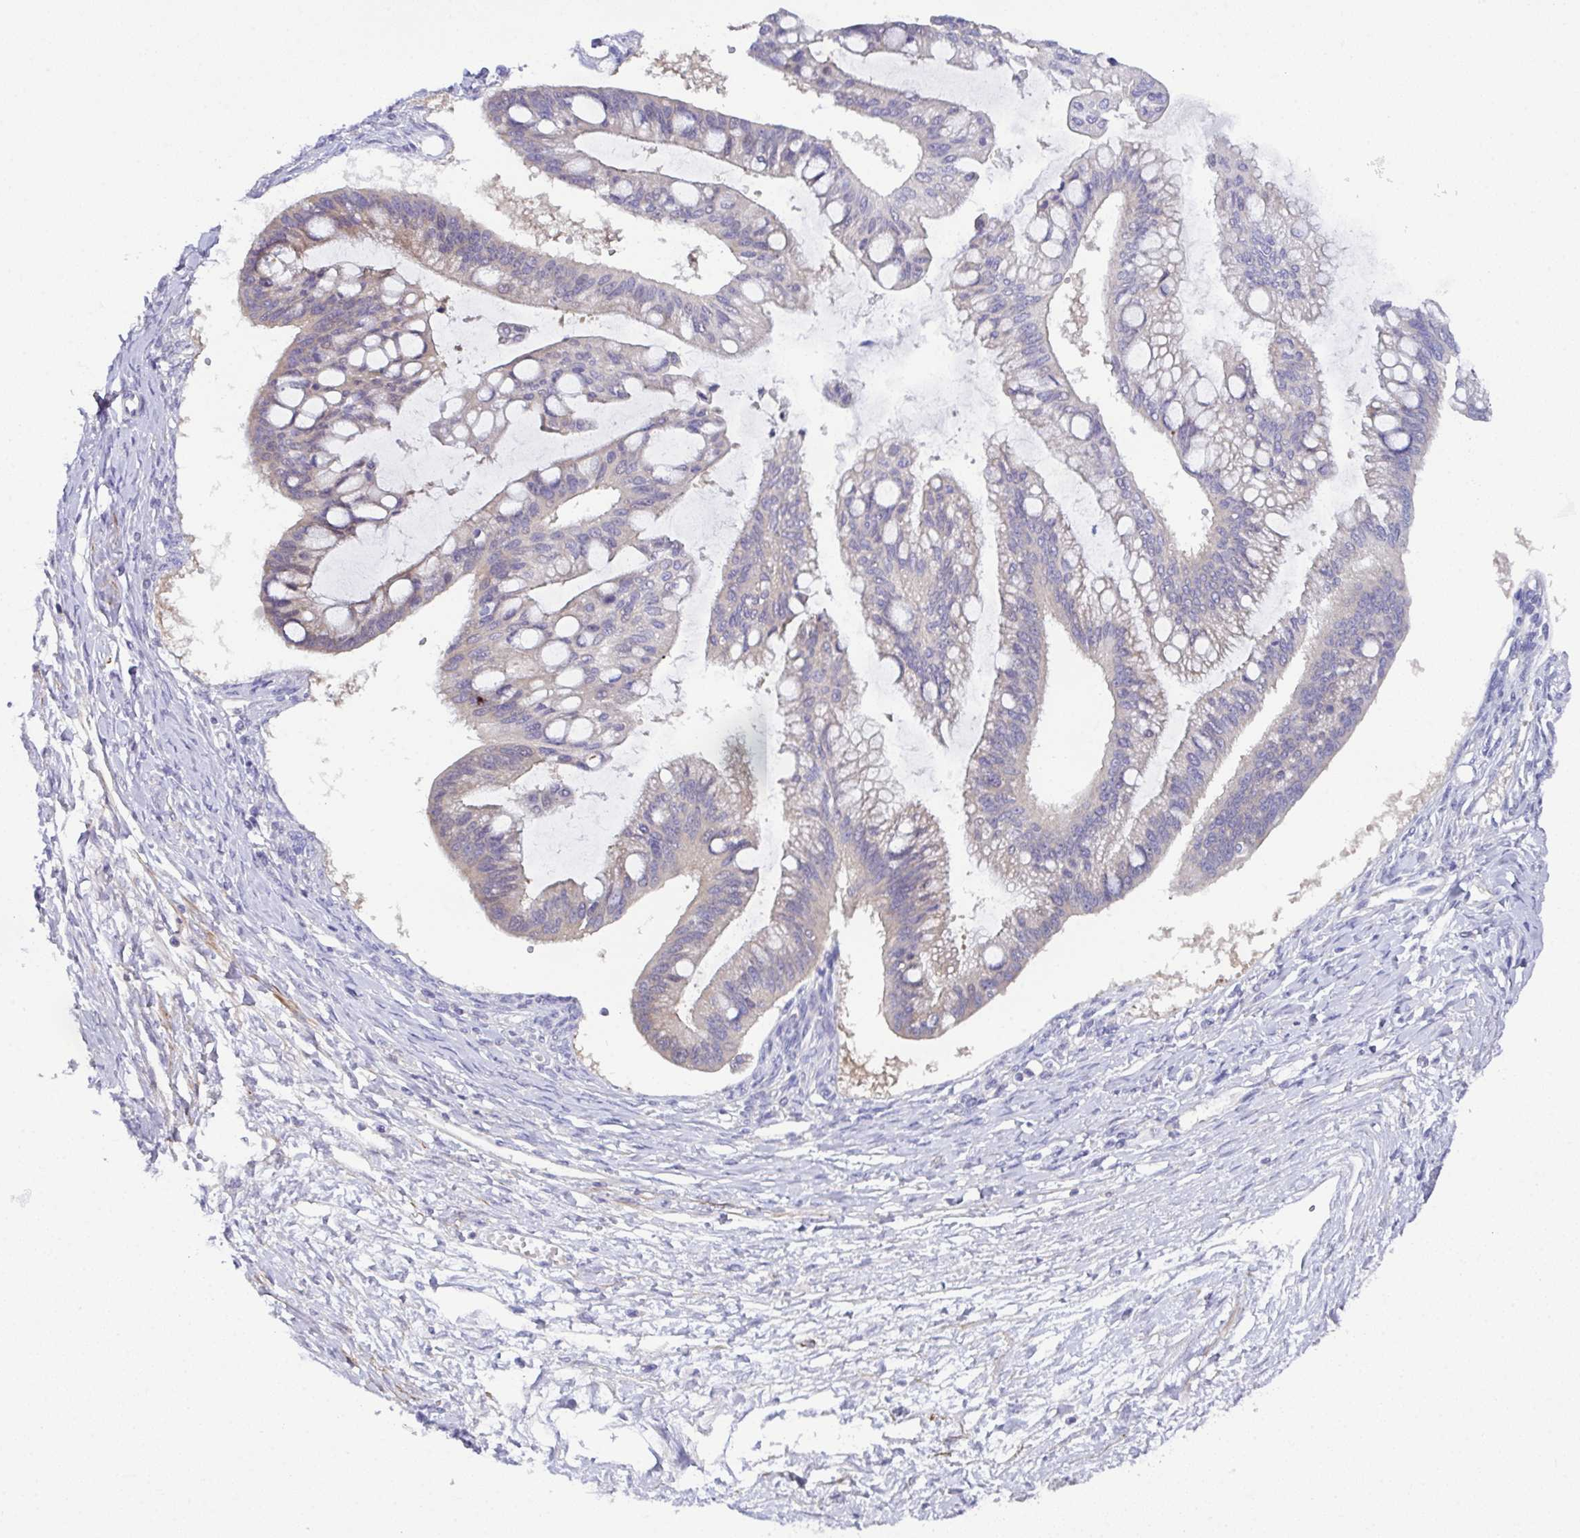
{"staining": {"intensity": "negative", "quantity": "none", "location": "none"}, "tissue": "ovarian cancer", "cell_type": "Tumor cells", "image_type": "cancer", "snomed": [{"axis": "morphology", "description": "Cystadenocarcinoma, mucinous, NOS"}, {"axis": "topography", "description": "Ovary"}], "caption": "The immunohistochemistry (IHC) histopathology image has no significant staining in tumor cells of ovarian cancer (mucinous cystadenocarcinoma) tissue.", "gene": "CFAP97D1", "patient": {"sex": "female", "age": 73}}